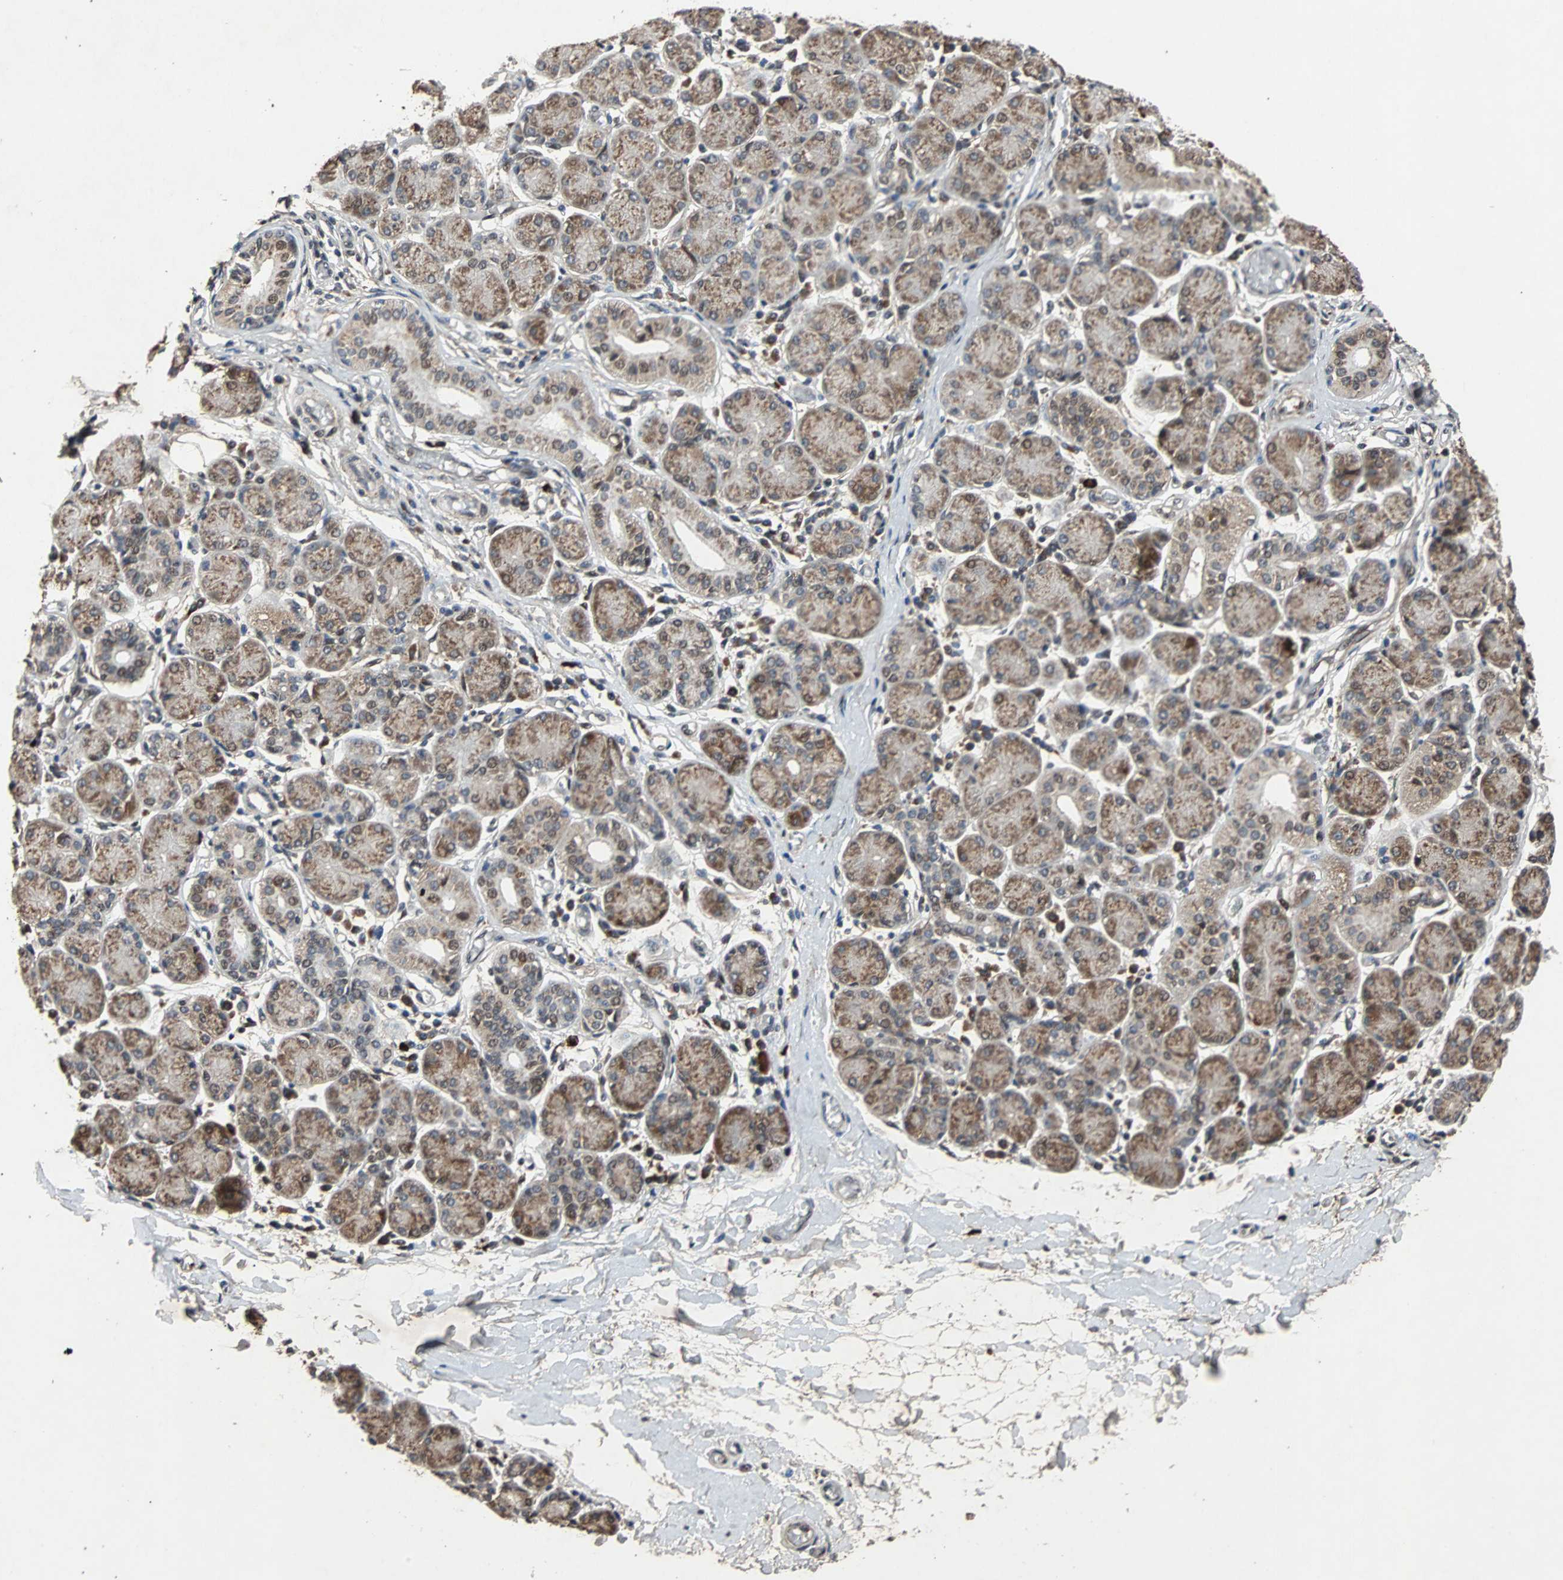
{"staining": {"intensity": "moderate", "quantity": ">75%", "location": "cytoplasmic/membranous"}, "tissue": "salivary gland", "cell_type": "Glandular cells", "image_type": "normal", "snomed": [{"axis": "morphology", "description": "Normal tissue, NOS"}, {"axis": "topography", "description": "Salivary gland"}], "caption": "Normal salivary gland reveals moderate cytoplasmic/membranous staining in about >75% of glandular cells, visualized by immunohistochemistry.", "gene": "USP31", "patient": {"sex": "female", "age": 24}}